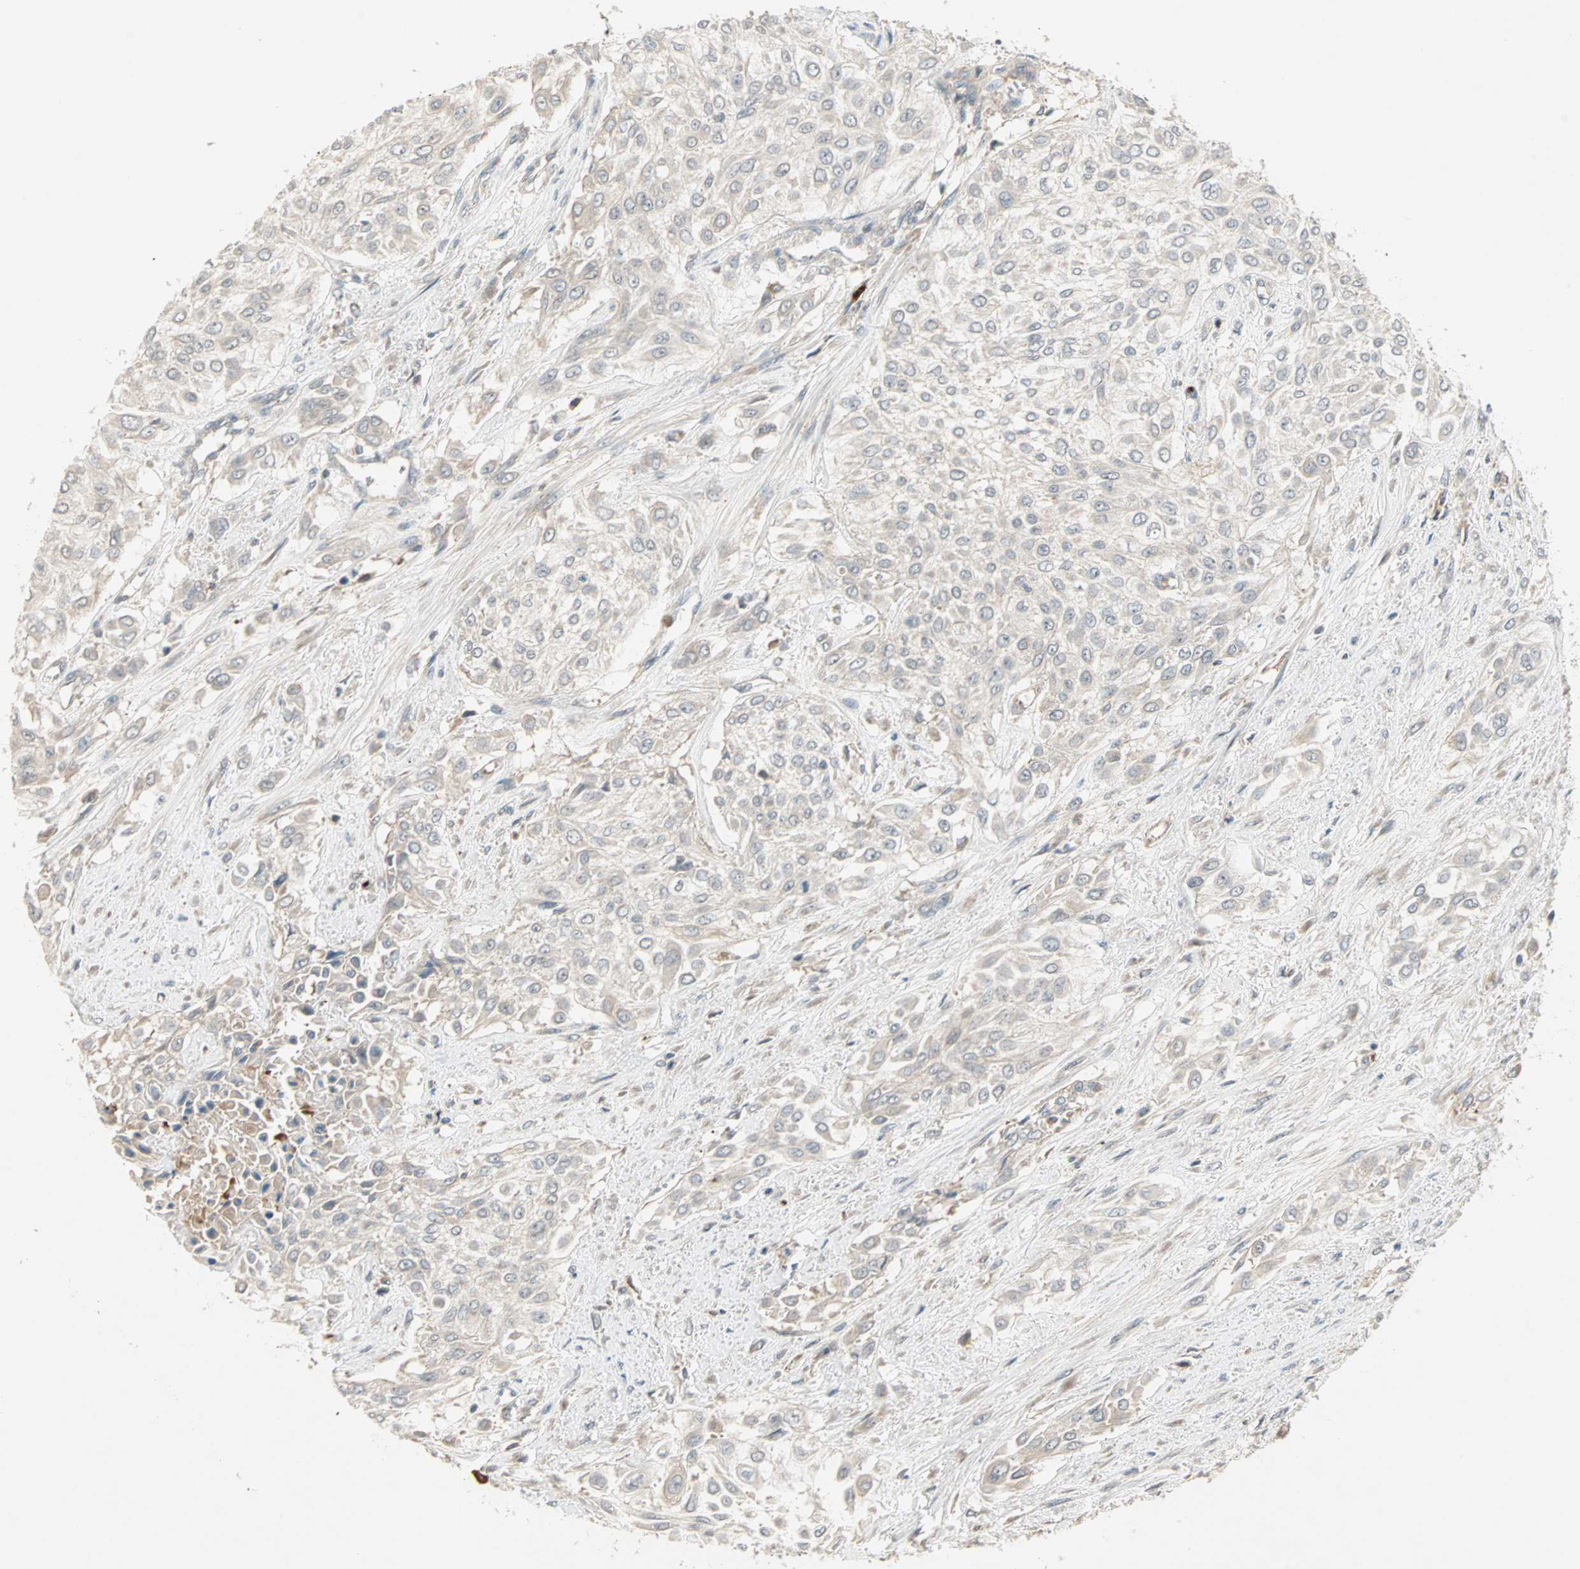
{"staining": {"intensity": "weak", "quantity": ">75%", "location": "cytoplasmic/membranous"}, "tissue": "urothelial cancer", "cell_type": "Tumor cells", "image_type": "cancer", "snomed": [{"axis": "morphology", "description": "Urothelial carcinoma, High grade"}, {"axis": "topography", "description": "Urinary bladder"}], "caption": "Immunohistochemistry (IHC) micrograph of human urothelial carcinoma (high-grade) stained for a protein (brown), which exhibits low levels of weak cytoplasmic/membranous staining in about >75% of tumor cells.", "gene": "PROS1", "patient": {"sex": "male", "age": 57}}